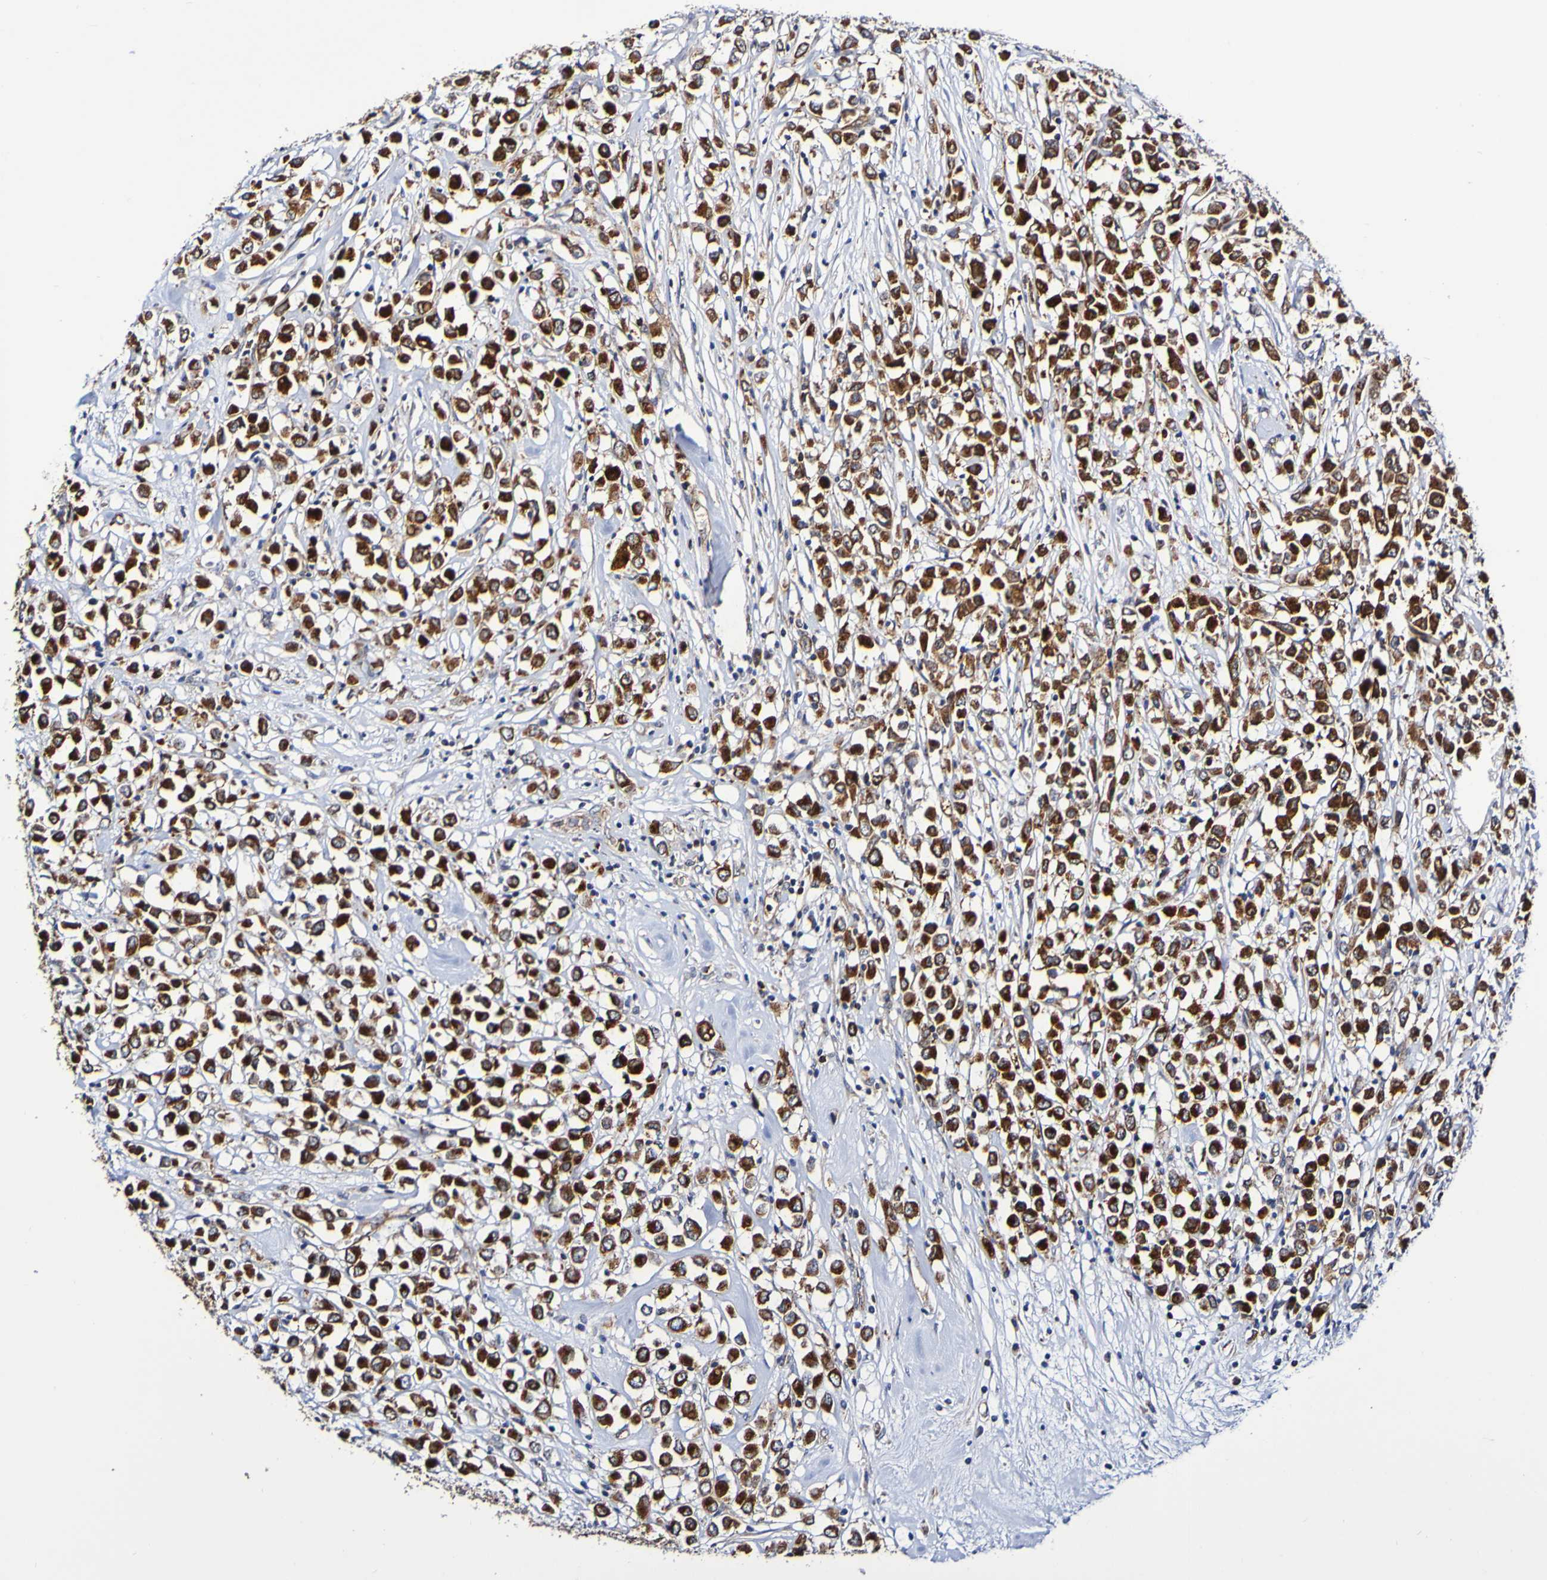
{"staining": {"intensity": "strong", "quantity": ">75%", "location": "cytoplasmic/membranous"}, "tissue": "breast cancer", "cell_type": "Tumor cells", "image_type": "cancer", "snomed": [{"axis": "morphology", "description": "Duct carcinoma"}, {"axis": "topography", "description": "Breast"}], "caption": "Immunohistochemical staining of breast infiltrating ductal carcinoma shows strong cytoplasmic/membranous protein expression in approximately >75% of tumor cells.", "gene": "GJB1", "patient": {"sex": "female", "age": 61}}